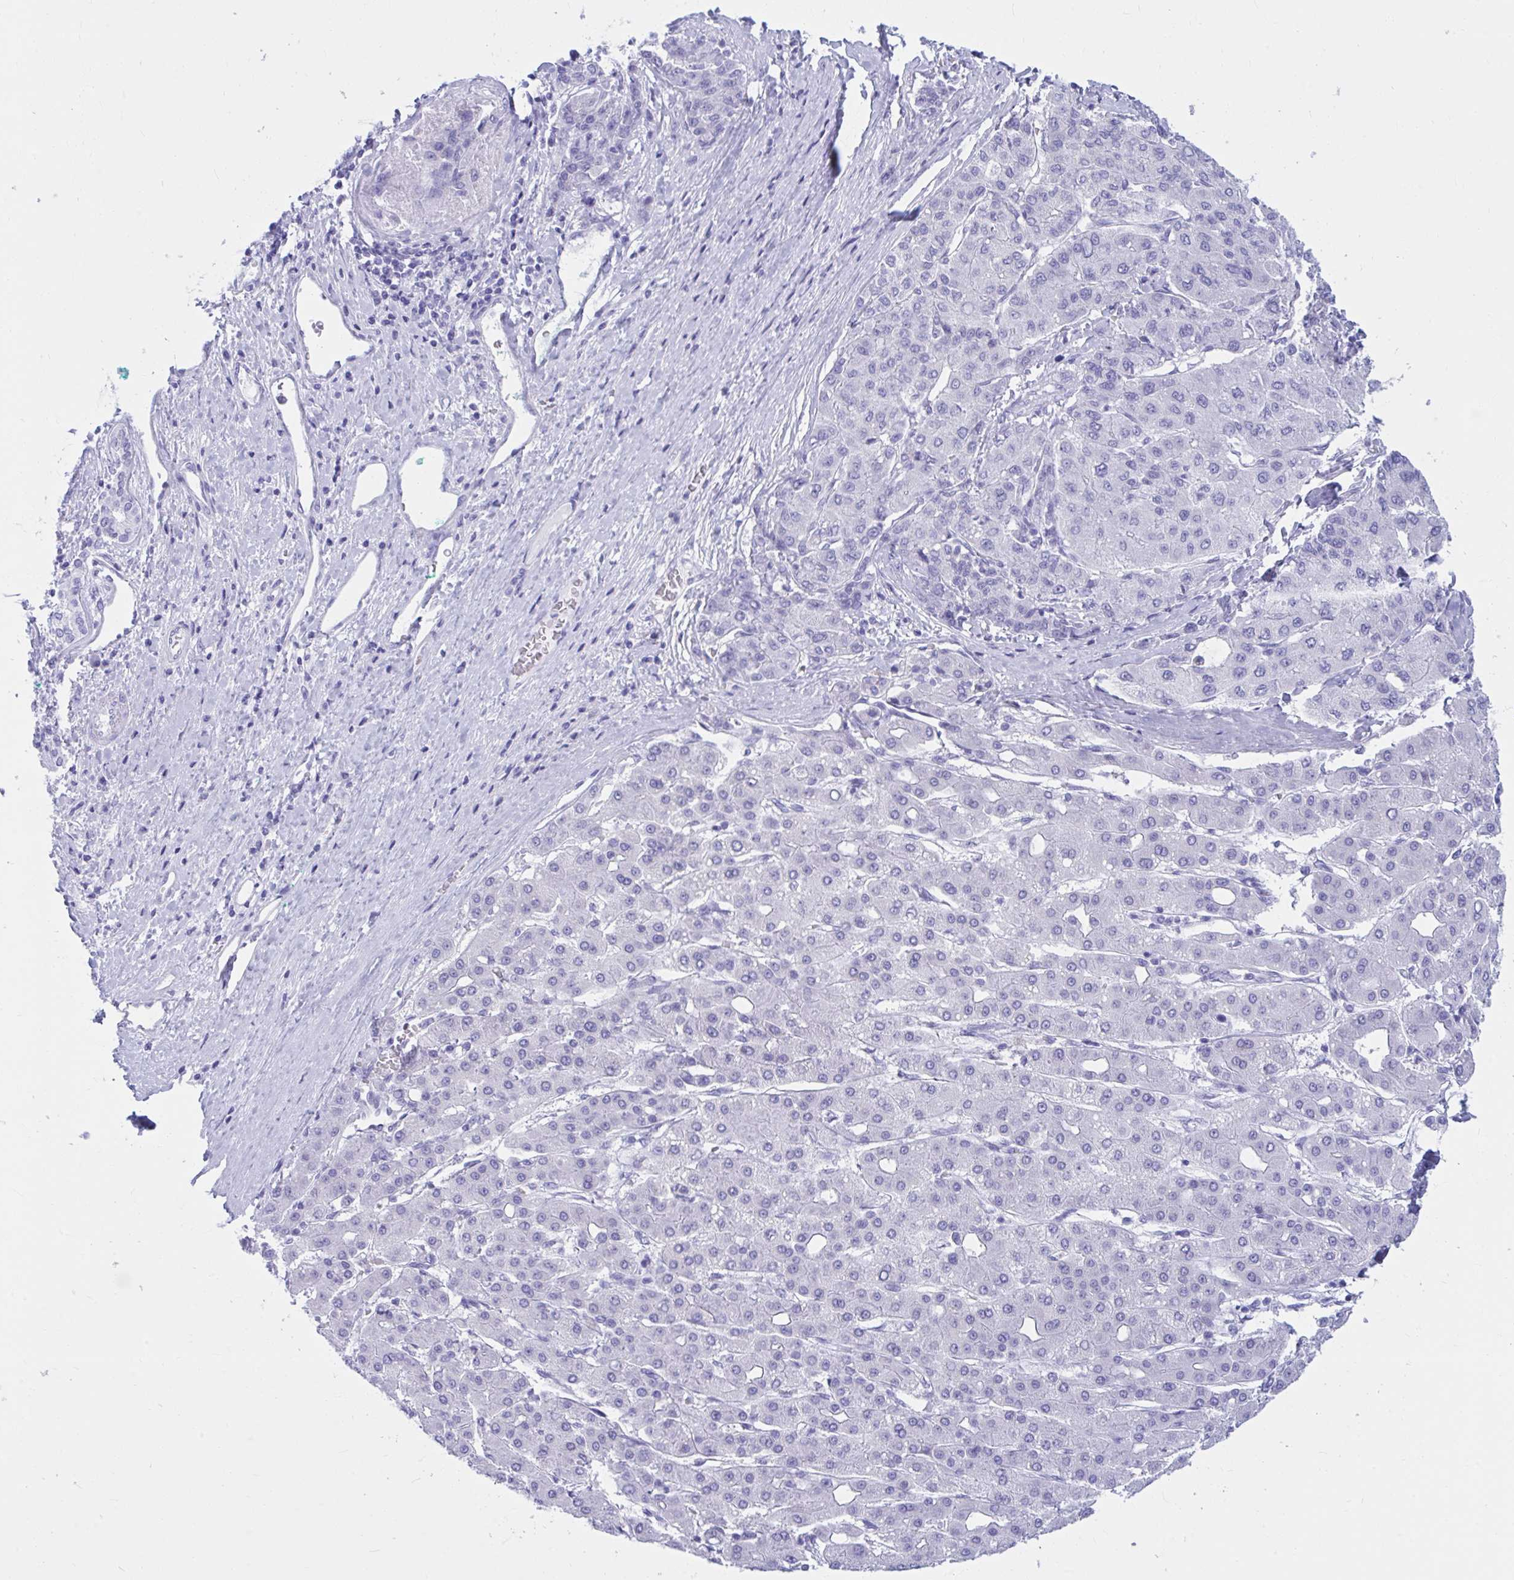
{"staining": {"intensity": "negative", "quantity": "none", "location": "none"}, "tissue": "liver cancer", "cell_type": "Tumor cells", "image_type": "cancer", "snomed": [{"axis": "morphology", "description": "Carcinoma, Hepatocellular, NOS"}, {"axis": "topography", "description": "Liver"}], "caption": "There is no significant staining in tumor cells of hepatocellular carcinoma (liver).", "gene": "SHISA8", "patient": {"sex": "male", "age": 65}}